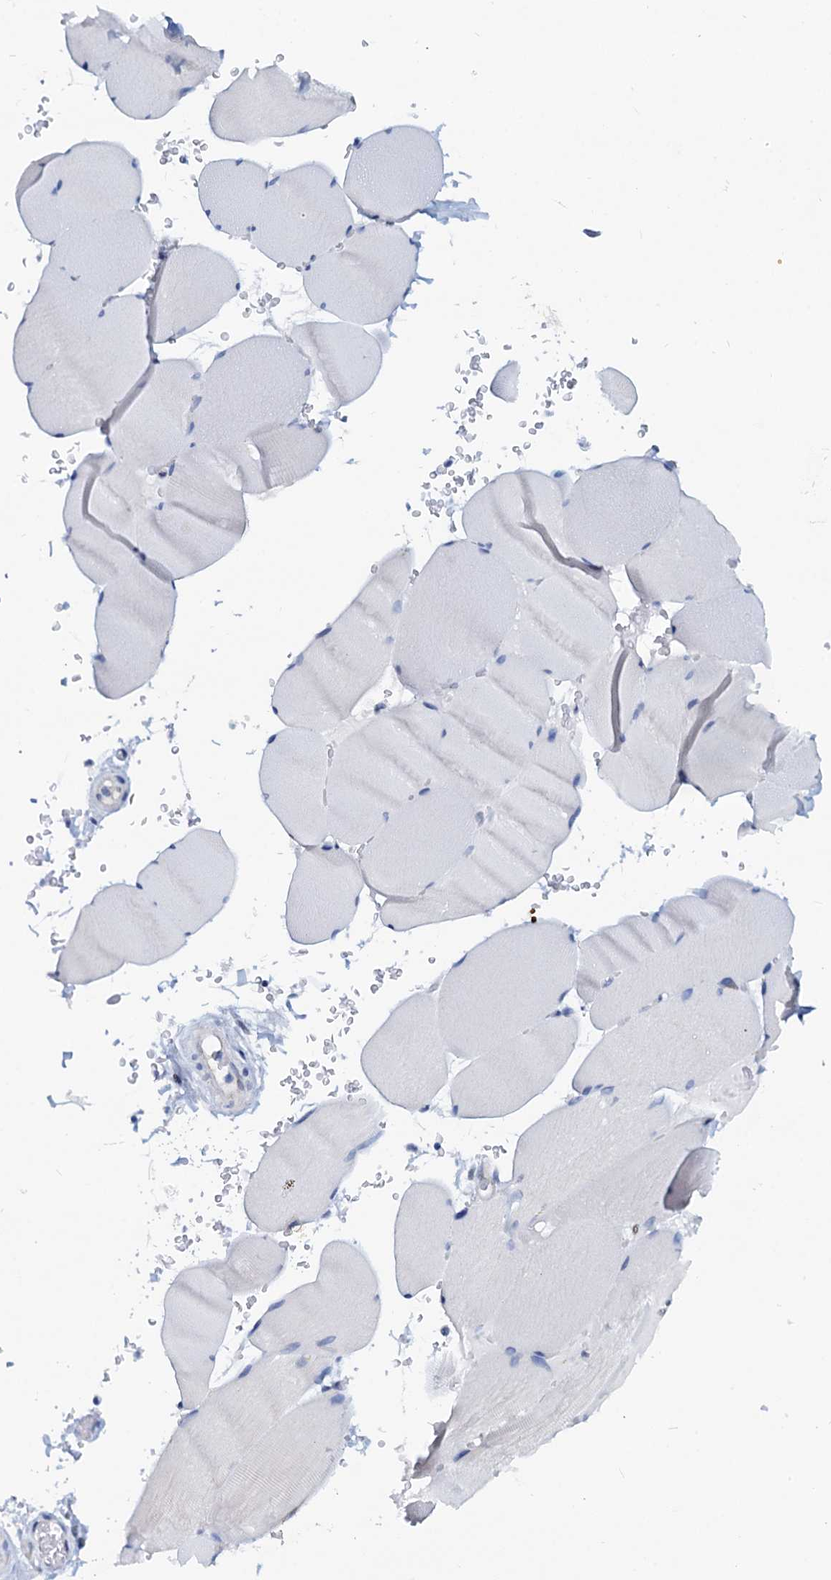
{"staining": {"intensity": "negative", "quantity": "none", "location": "none"}, "tissue": "skeletal muscle", "cell_type": "Myocytes", "image_type": "normal", "snomed": [{"axis": "morphology", "description": "Normal tissue, NOS"}, {"axis": "topography", "description": "Skeletal muscle"}, {"axis": "topography", "description": "Head-Neck"}], "caption": "DAB immunohistochemical staining of normal human skeletal muscle exhibits no significant staining in myocytes.", "gene": "PTGES3", "patient": {"sex": "male", "age": 66}}